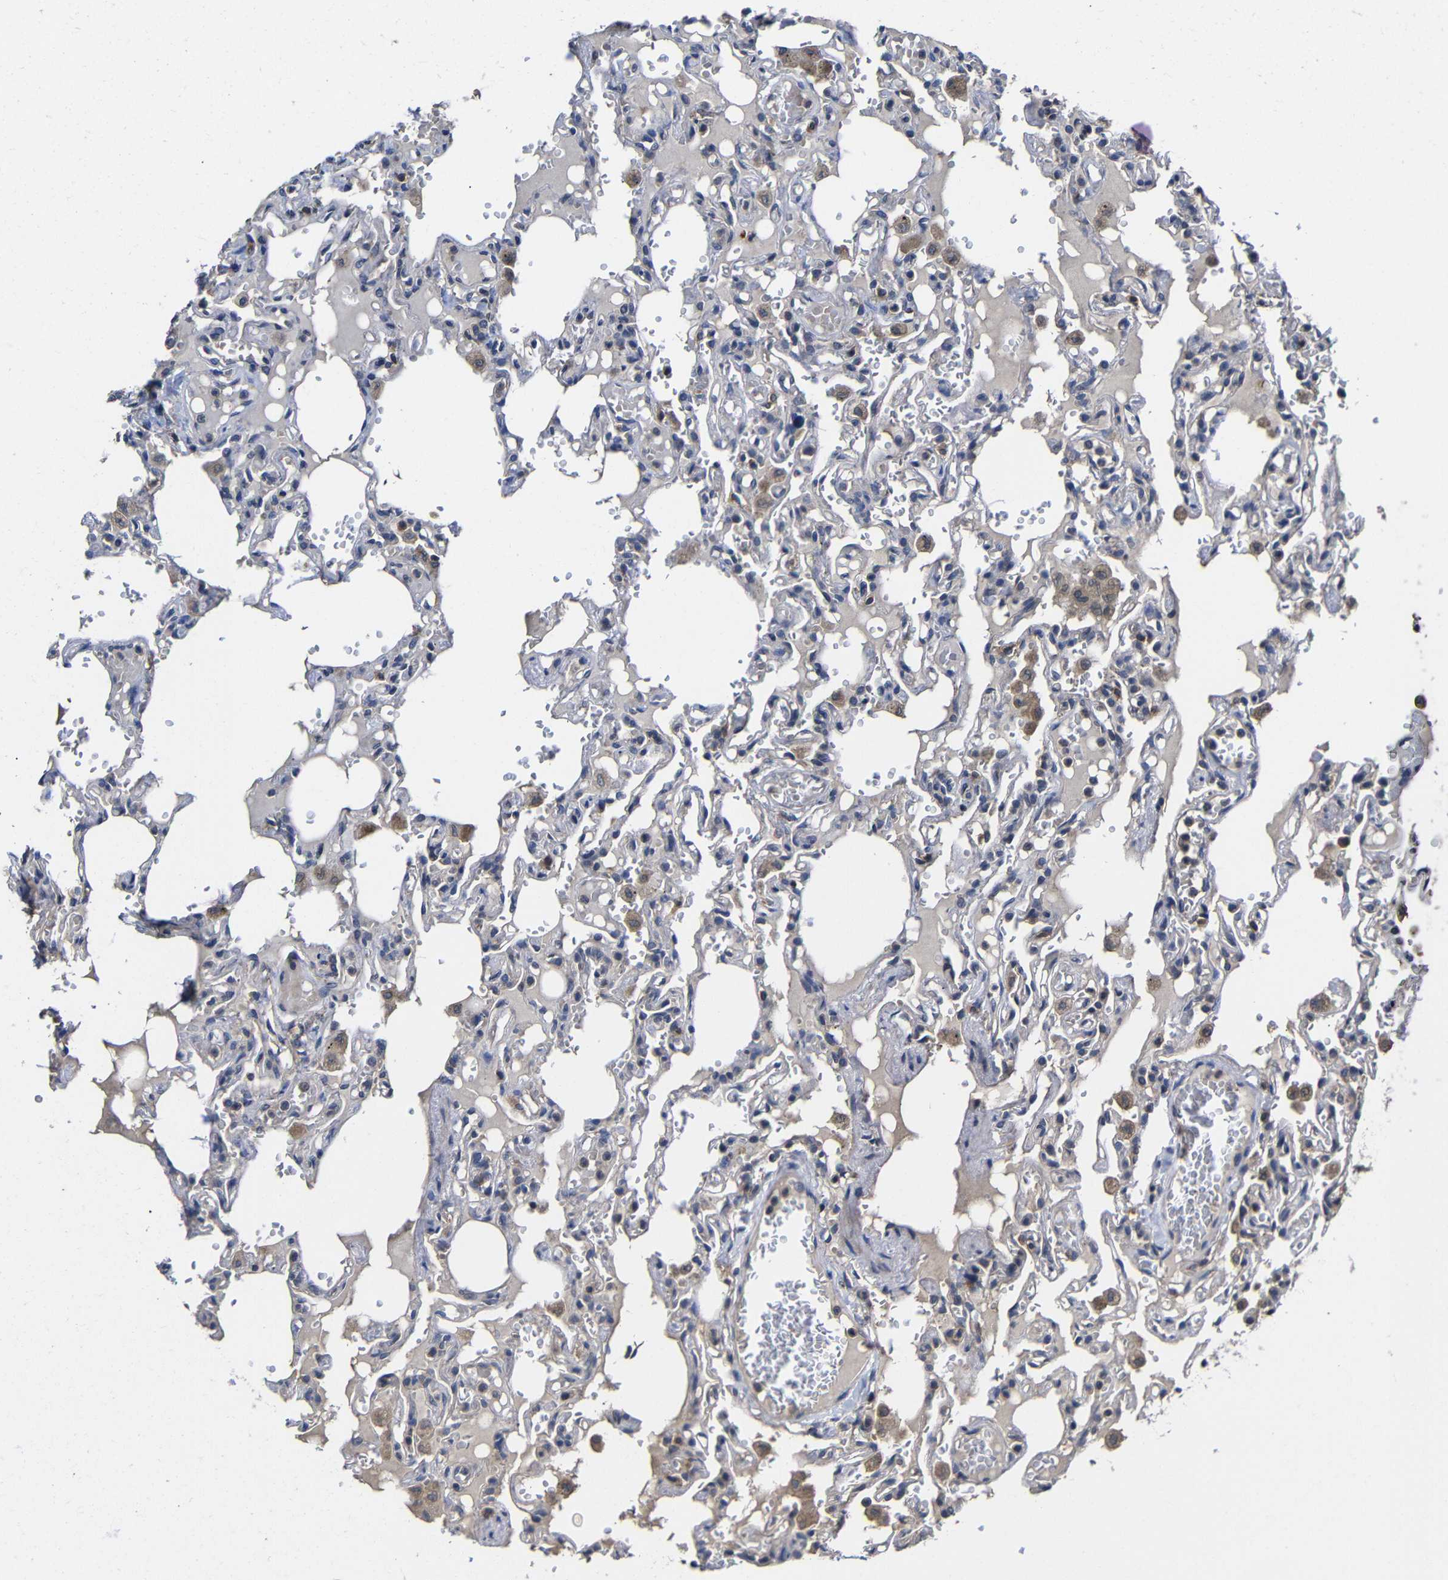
{"staining": {"intensity": "weak", "quantity": "<25%", "location": "cytoplasmic/membranous"}, "tissue": "lung", "cell_type": "Alveolar cells", "image_type": "normal", "snomed": [{"axis": "morphology", "description": "Normal tissue, NOS"}, {"axis": "topography", "description": "Lung"}], "caption": "High magnification brightfield microscopy of normal lung stained with DAB (brown) and counterstained with hematoxylin (blue): alveolar cells show no significant expression.", "gene": "LPAR5", "patient": {"sex": "male", "age": 21}}